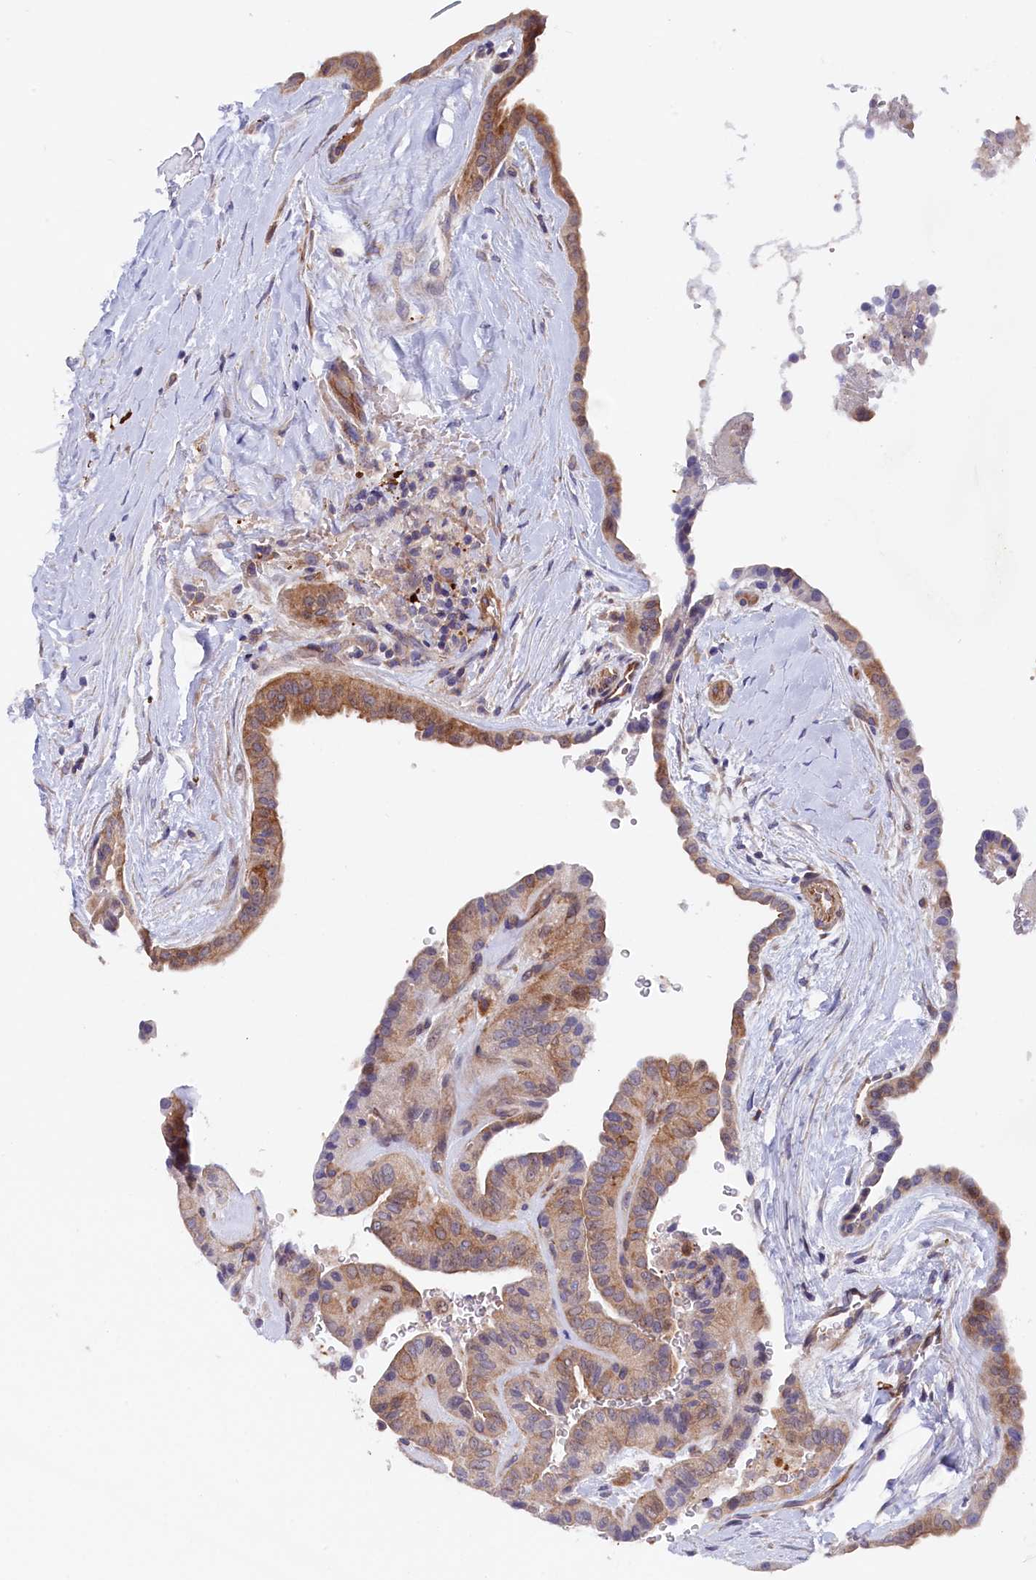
{"staining": {"intensity": "moderate", "quantity": ">75%", "location": "cytoplasmic/membranous"}, "tissue": "thyroid cancer", "cell_type": "Tumor cells", "image_type": "cancer", "snomed": [{"axis": "morphology", "description": "Papillary adenocarcinoma, NOS"}, {"axis": "topography", "description": "Thyroid gland"}], "caption": "Tumor cells exhibit medium levels of moderate cytoplasmic/membranous staining in about >75% of cells in thyroid cancer (papillary adenocarcinoma). The protein of interest is shown in brown color, while the nuclei are stained blue.", "gene": "JPT2", "patient": {"sex": "male", "age": 77}}